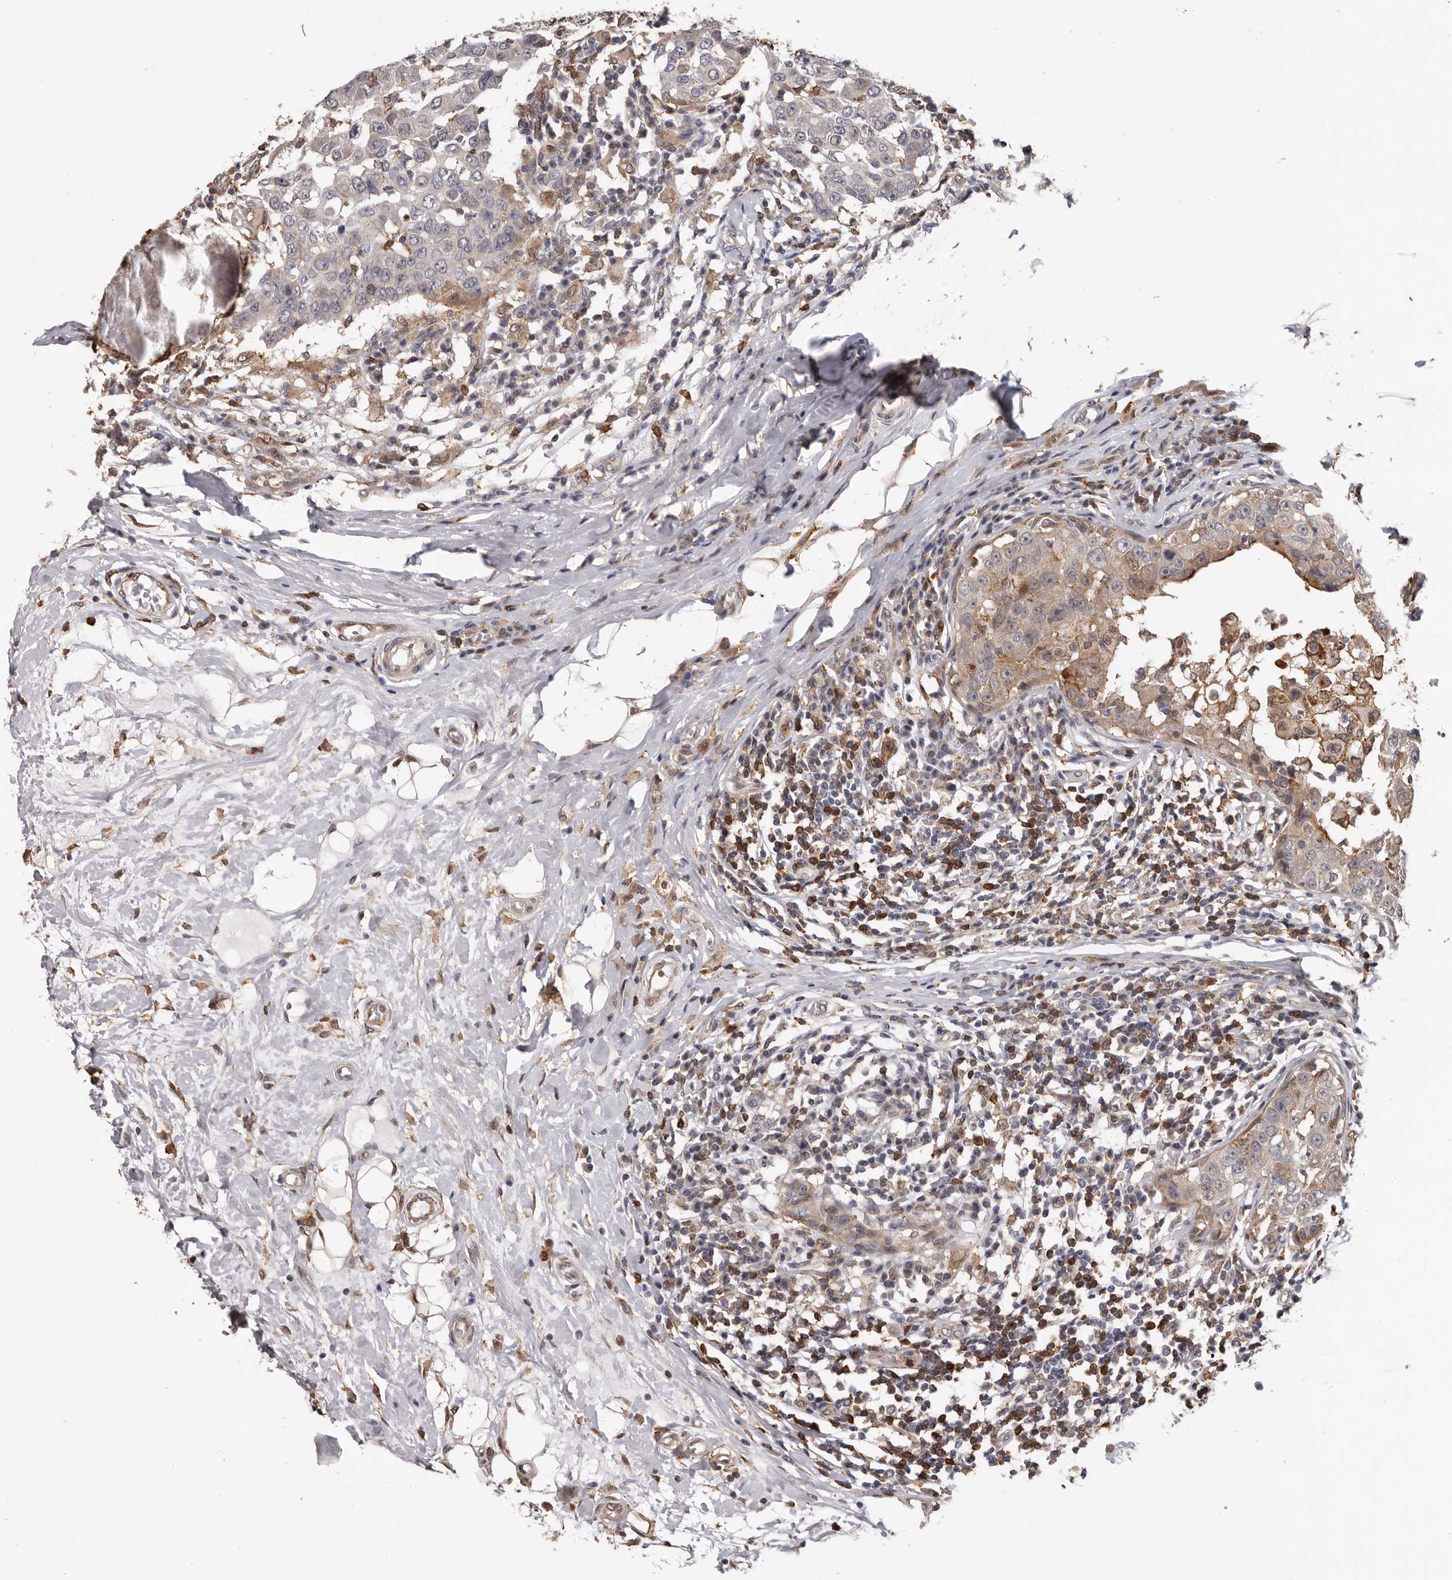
{"staining": {"intensity": "moderate", "quantity": "<25%", "location": "cytoplasmic/membranous"}, "tissue": "breast cancer", "cell_type": "Tumor cells", "image_type": "cancer", "snomed": [{"axis": "morphology", "description": "Duct carcinoma"}, {"axis": "topography", "description": "Breast"}], "caption": "This image shows immunohistochemistry staining of human intraductal carcinoma (breast), with low moderate cytoplasmic/membranous expression in approximately <25% of tumor cells.", "gene": "PRR12", "patient": {"sex": "female", "age": 27}}